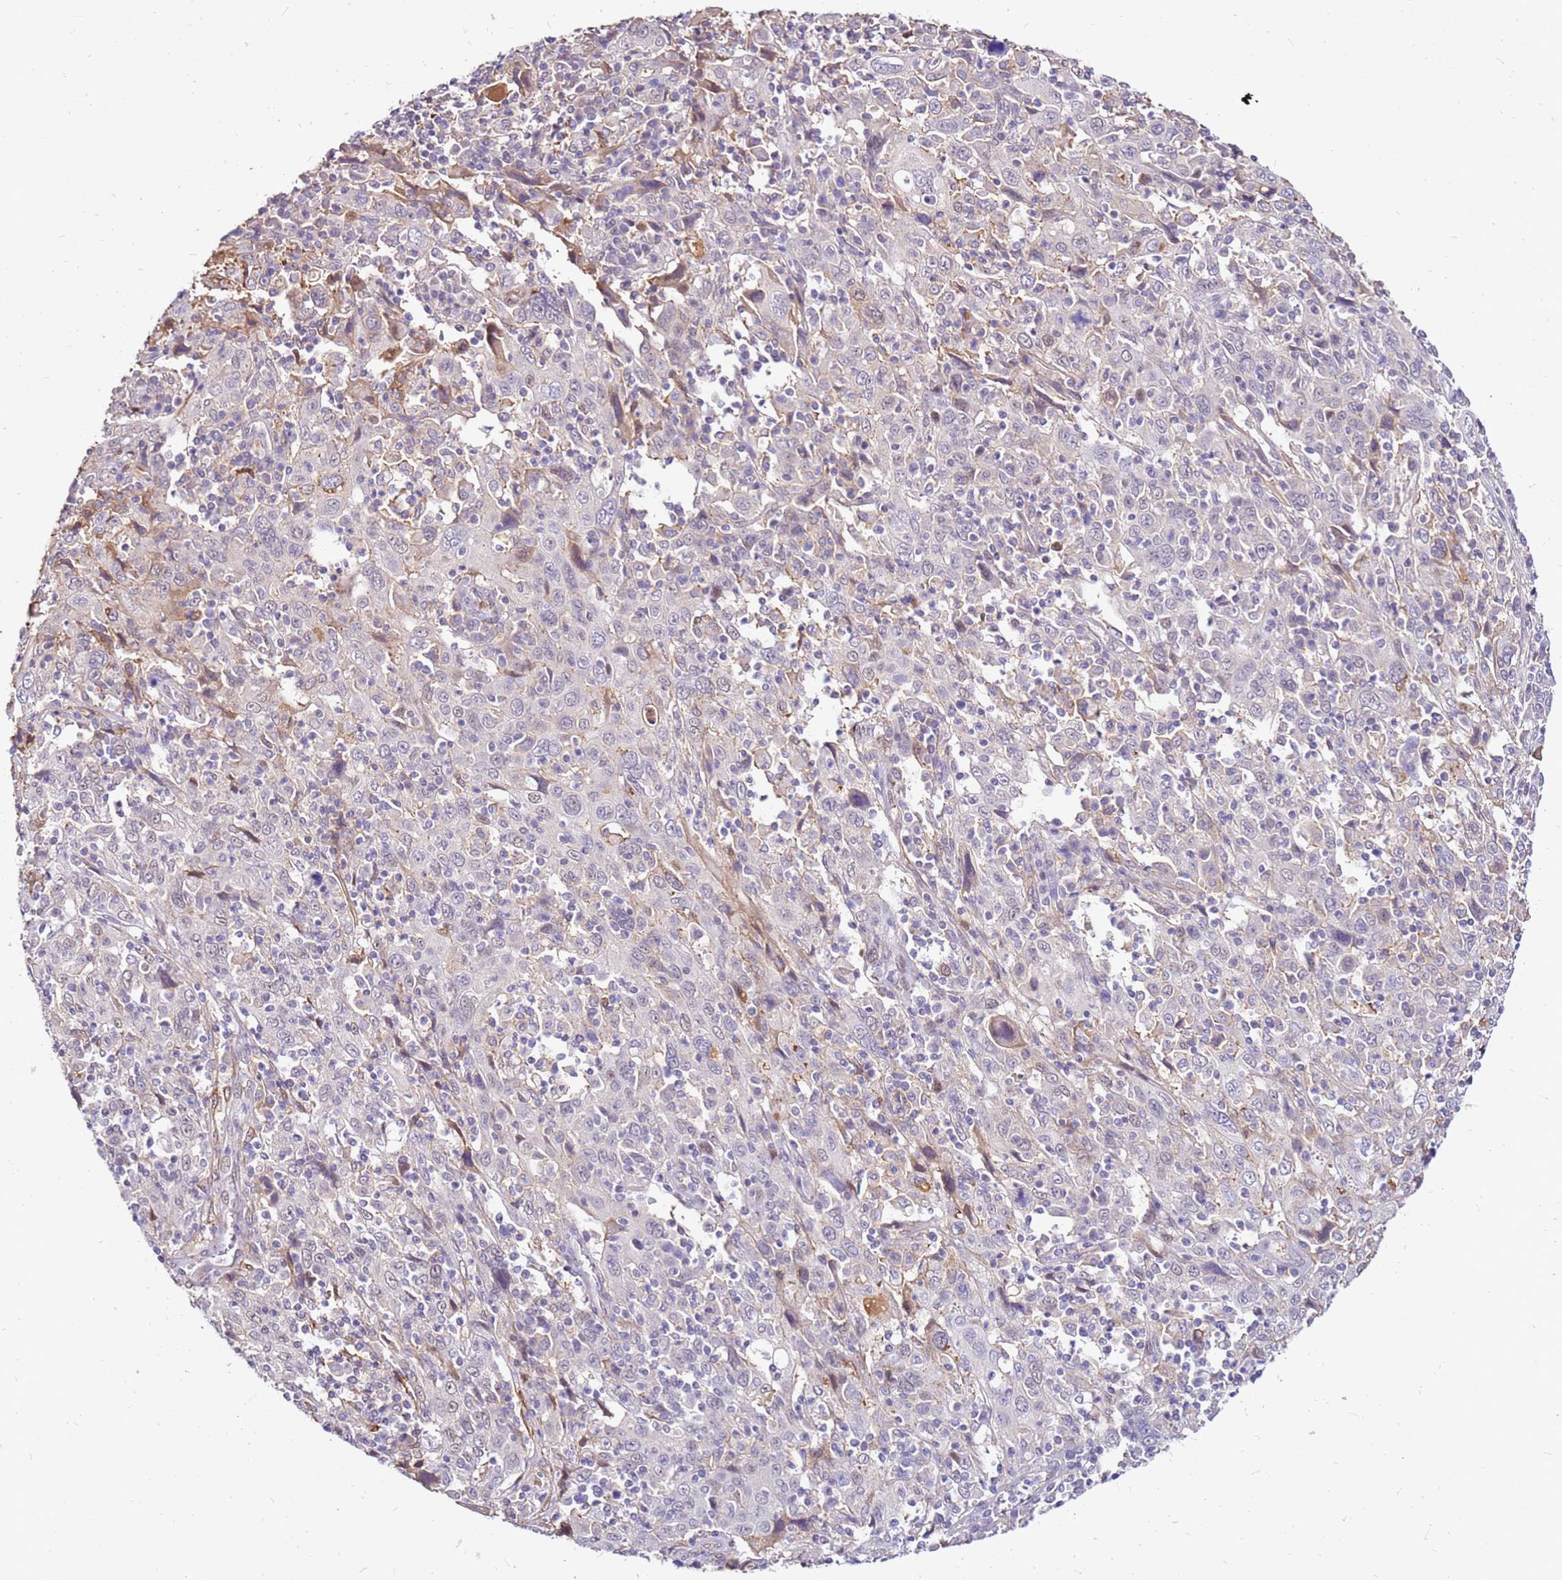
{"staining": {"intensity": "negative", "quantity": "none", "location": "none"}, "tissue": "cervical cancer", "cell_type": "Tumor cells", "image_type": "cancer", "snomed": [{"axis": "morphology", "description": "Squamous cell carcinoma, NOS"}, {"axis": "topography", "description": "Cervix"}], "caption": "An immunohistochemistry image of cervical cancer (squamous cell carcinoma) is shown. There is no staining in tumor cells of cervical cancer (squamous cell carcinoma).", "gene": "ALDH1A3", "patient": {"sex": "female", "age": 46}}